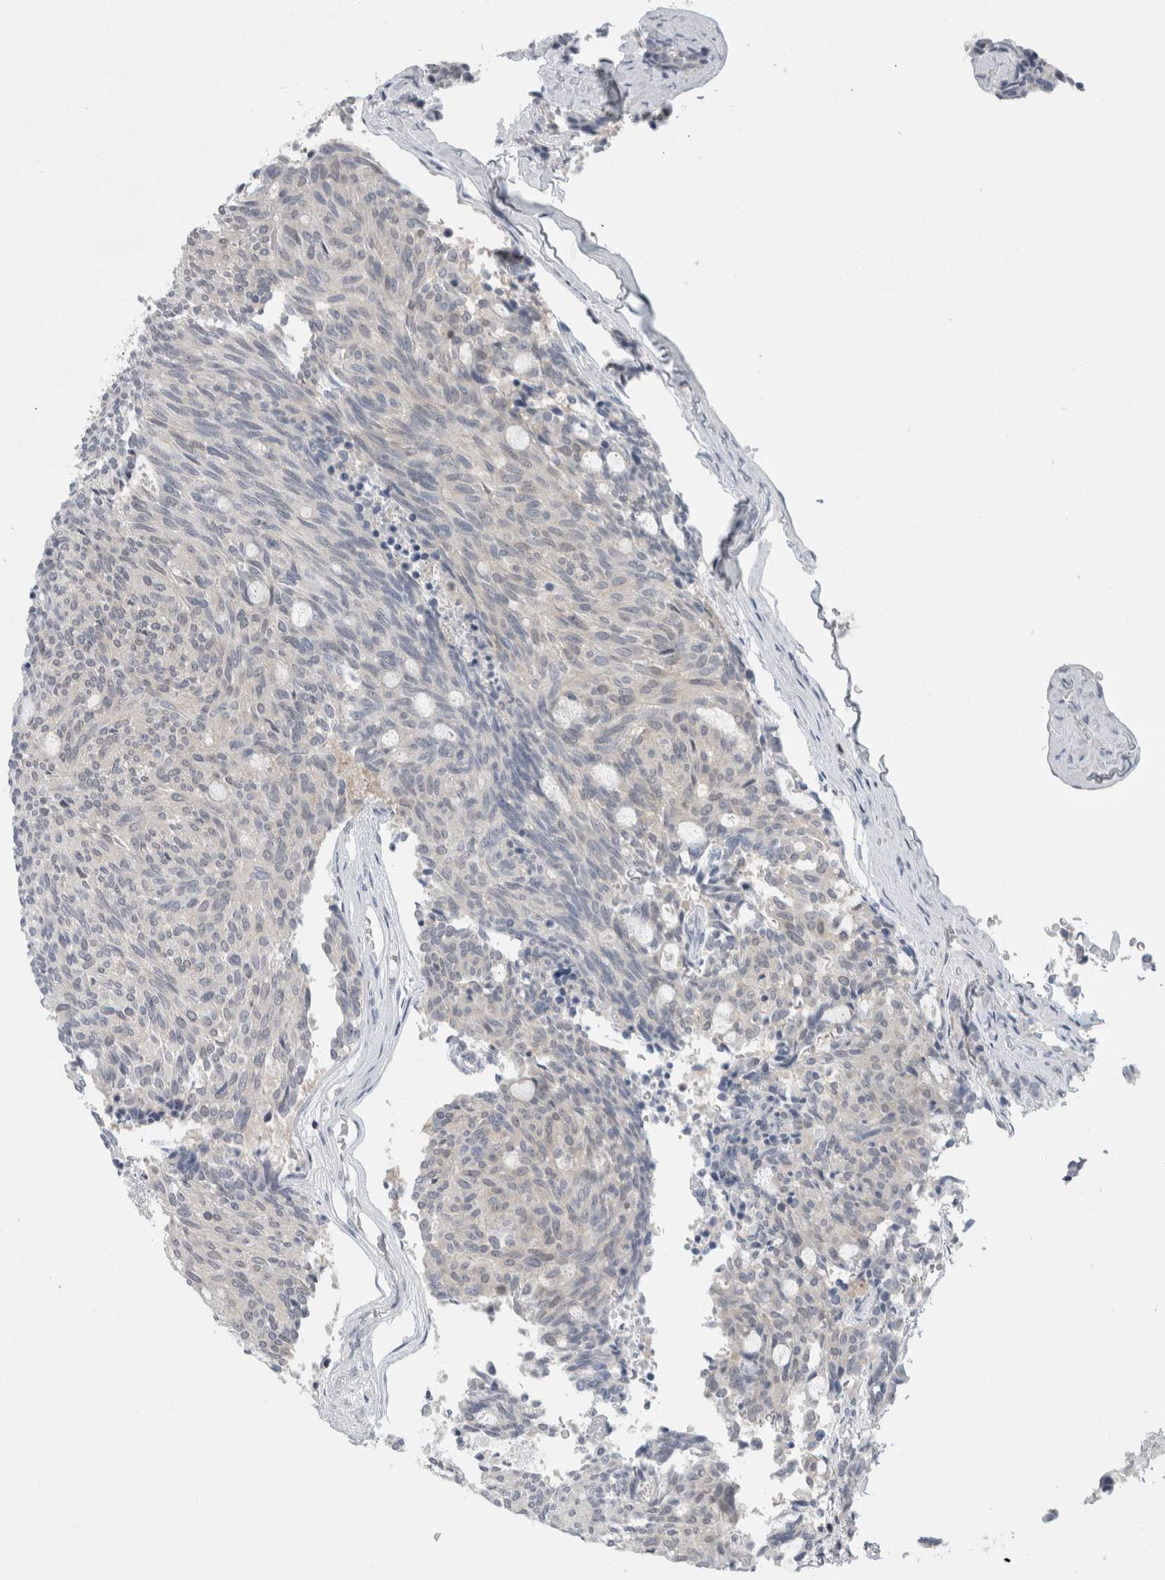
{"staining": {"intensity": "negative", "quantity": "none", "location": "none"}, "tissue": "carcinoid", "cell_type": "Tumor cells", "image_type": "cancer", "snomed": [{"axis": "morphology", "description": "Carcinoid, malignant, NOS"}, {"axis": "topography", "description": "Pancreas"}], "caption": "Immunohistochemistry (IHC) of human carcinoid reveals no expression in tumor cells.", "gene": "CASP6", "patient": {"sex": "female", "age": 54}}